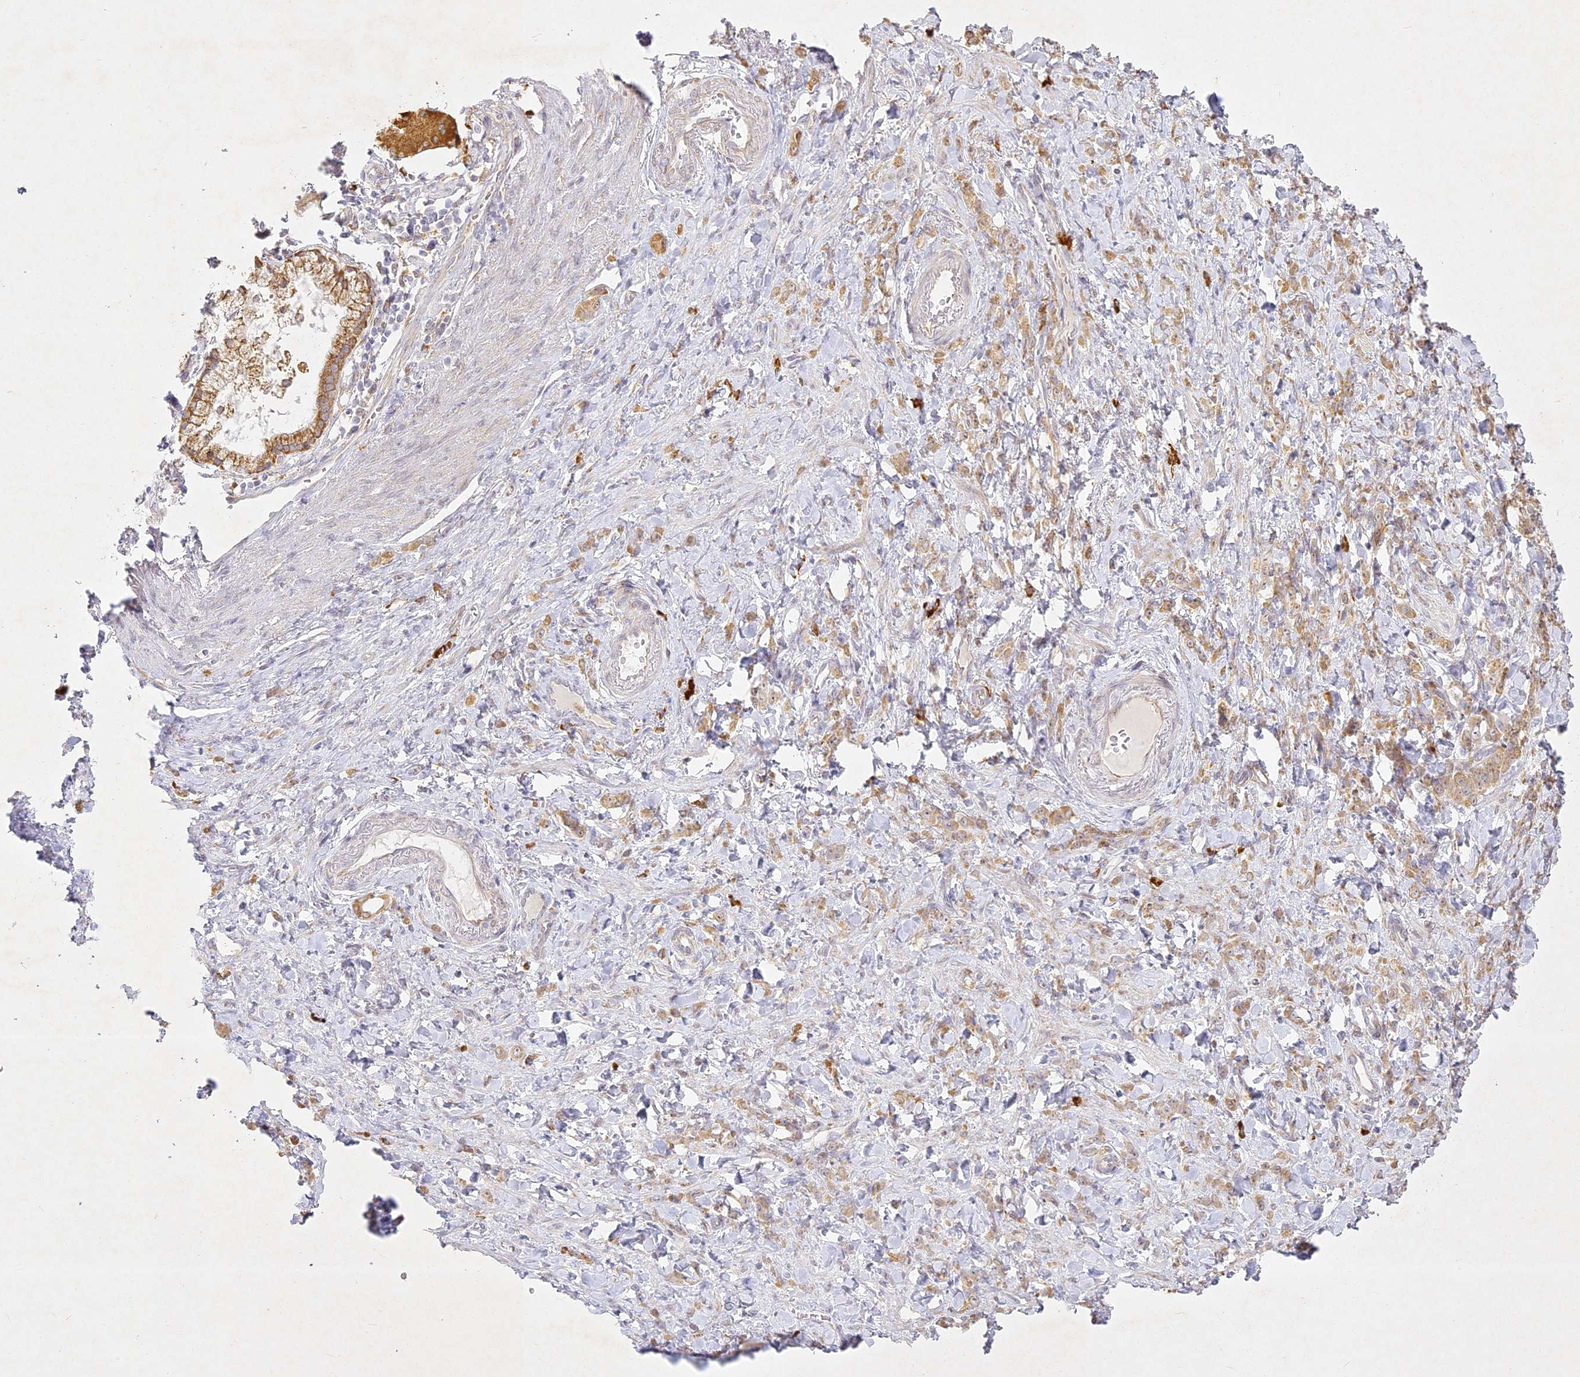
{"staining": {"intensity": "weak", "quantity": ">75%", "location": "cytoplasmic/membranous"}, "tissue": "stomach cancer", "cell_type": "Tumor cells", "image_type": "cancer", "snomed": [{"axis": "morphology", "description": "Normal tissue, NOS"}, {"axis": "morphology", "description": "Adenocarcinoma, NOS"}, {"axis": "topography", "description": "Stomach"}], "caption": "Immunohistochemical staining of human stomach cancer shows low levels of weak cytoplasmic/membranous protein staining in about >75% of tumor cells. (Brightfield microscopy of DAB IHC at high magnification).", "gene": "SLC30A5", "patient": {"sex": "male", "age": 82}}